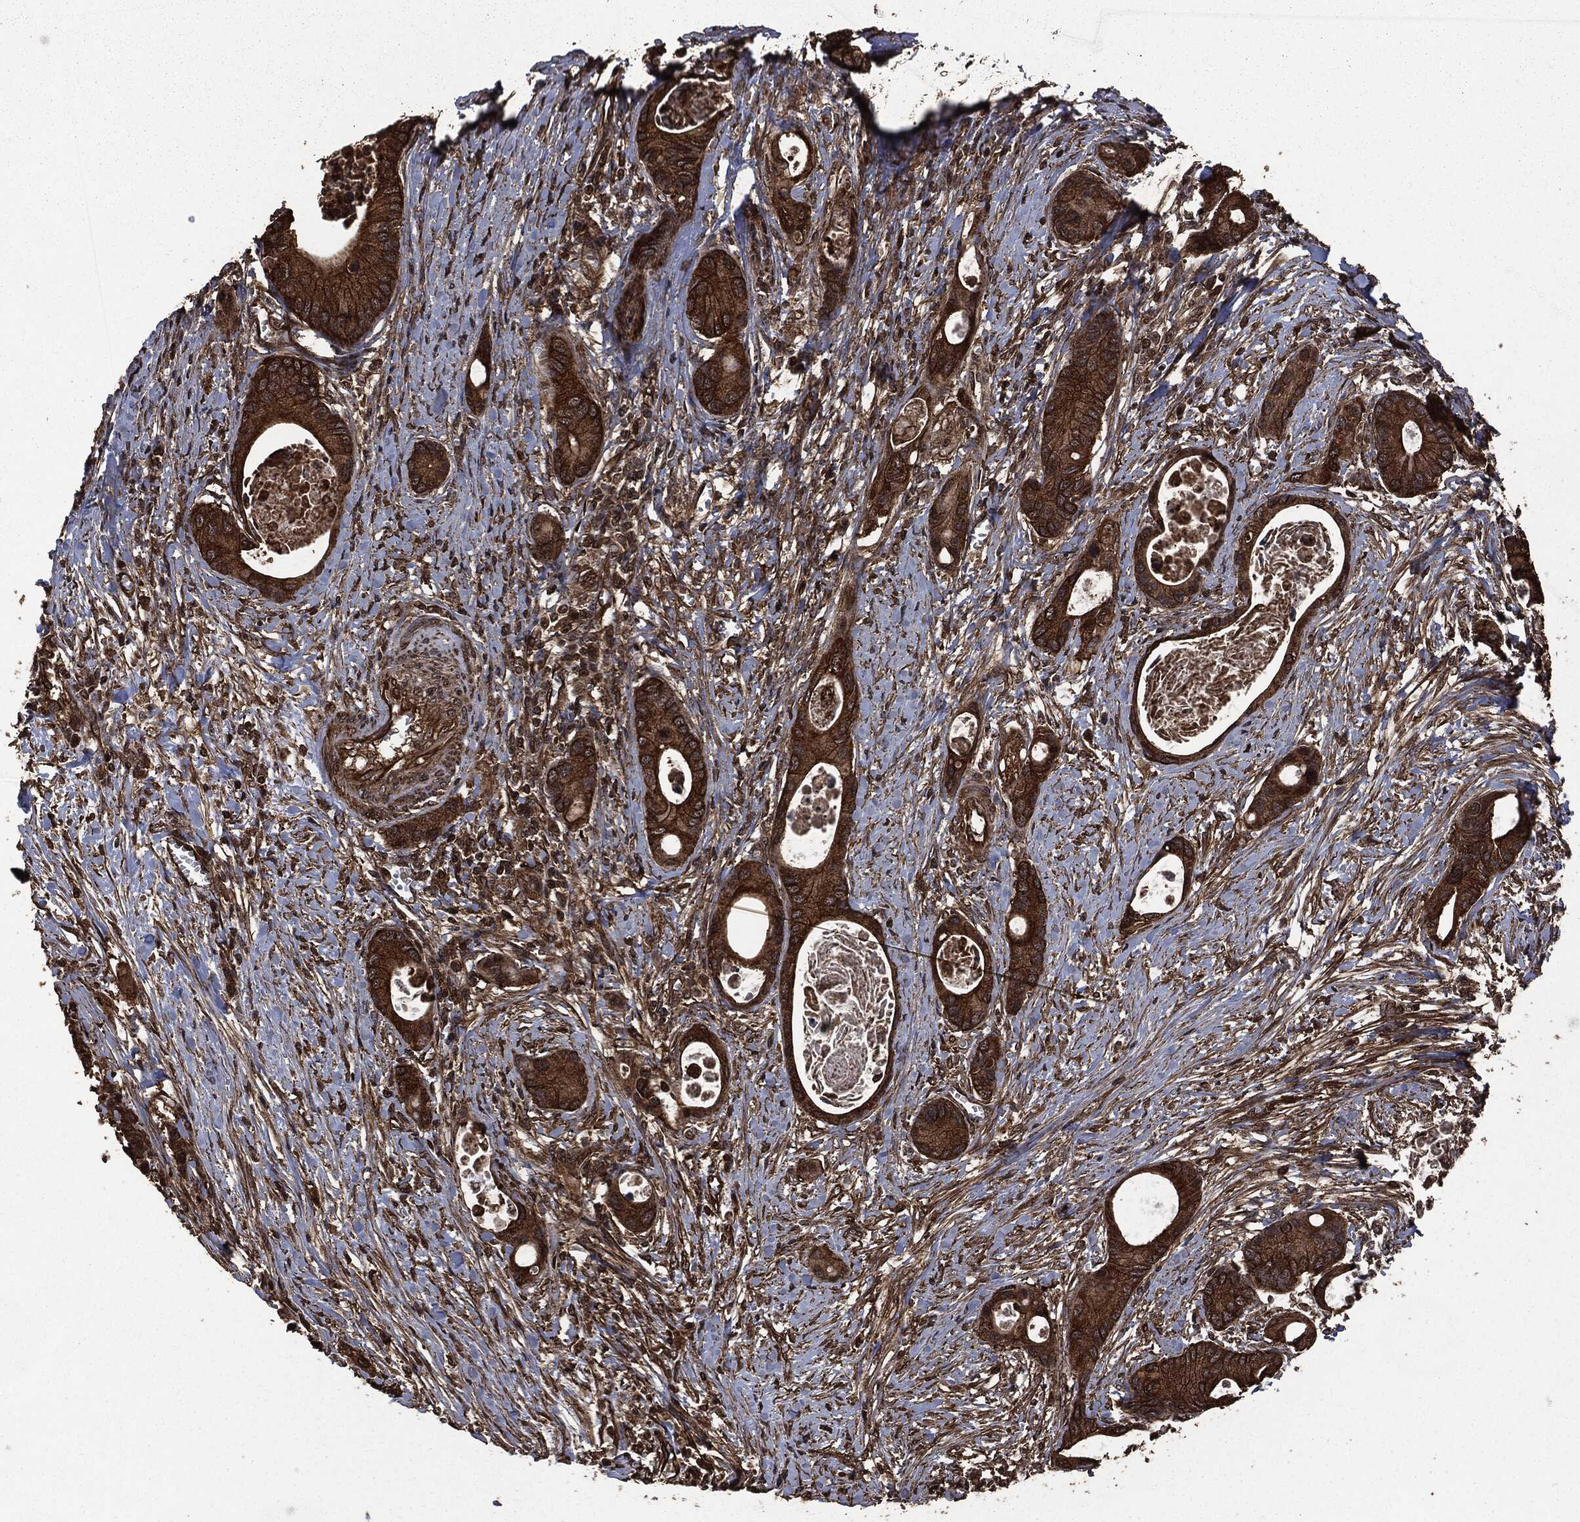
{"staining": {"intensity": "strong", "quantity": ">75%", "location": "cytoplasmic/membranous"}, "tissue": "colorectal cancer", "cell_type": "Tumor cells", "image_type": "cancer", "snomed": [{"axis": "morphology", "description": "Adenocarcinoma, NOS"}, {"axis": "topography", "description": "Colon"}], "caption": "Human colorectal cancer (adenocarcinoma) stained for a protein (brown) shows strong cytoplasmic/membranous positive positivity in approximately >75% of tumor cells.", "gene": "HRAS", "patient": {"sex": "female", "age": 78}}